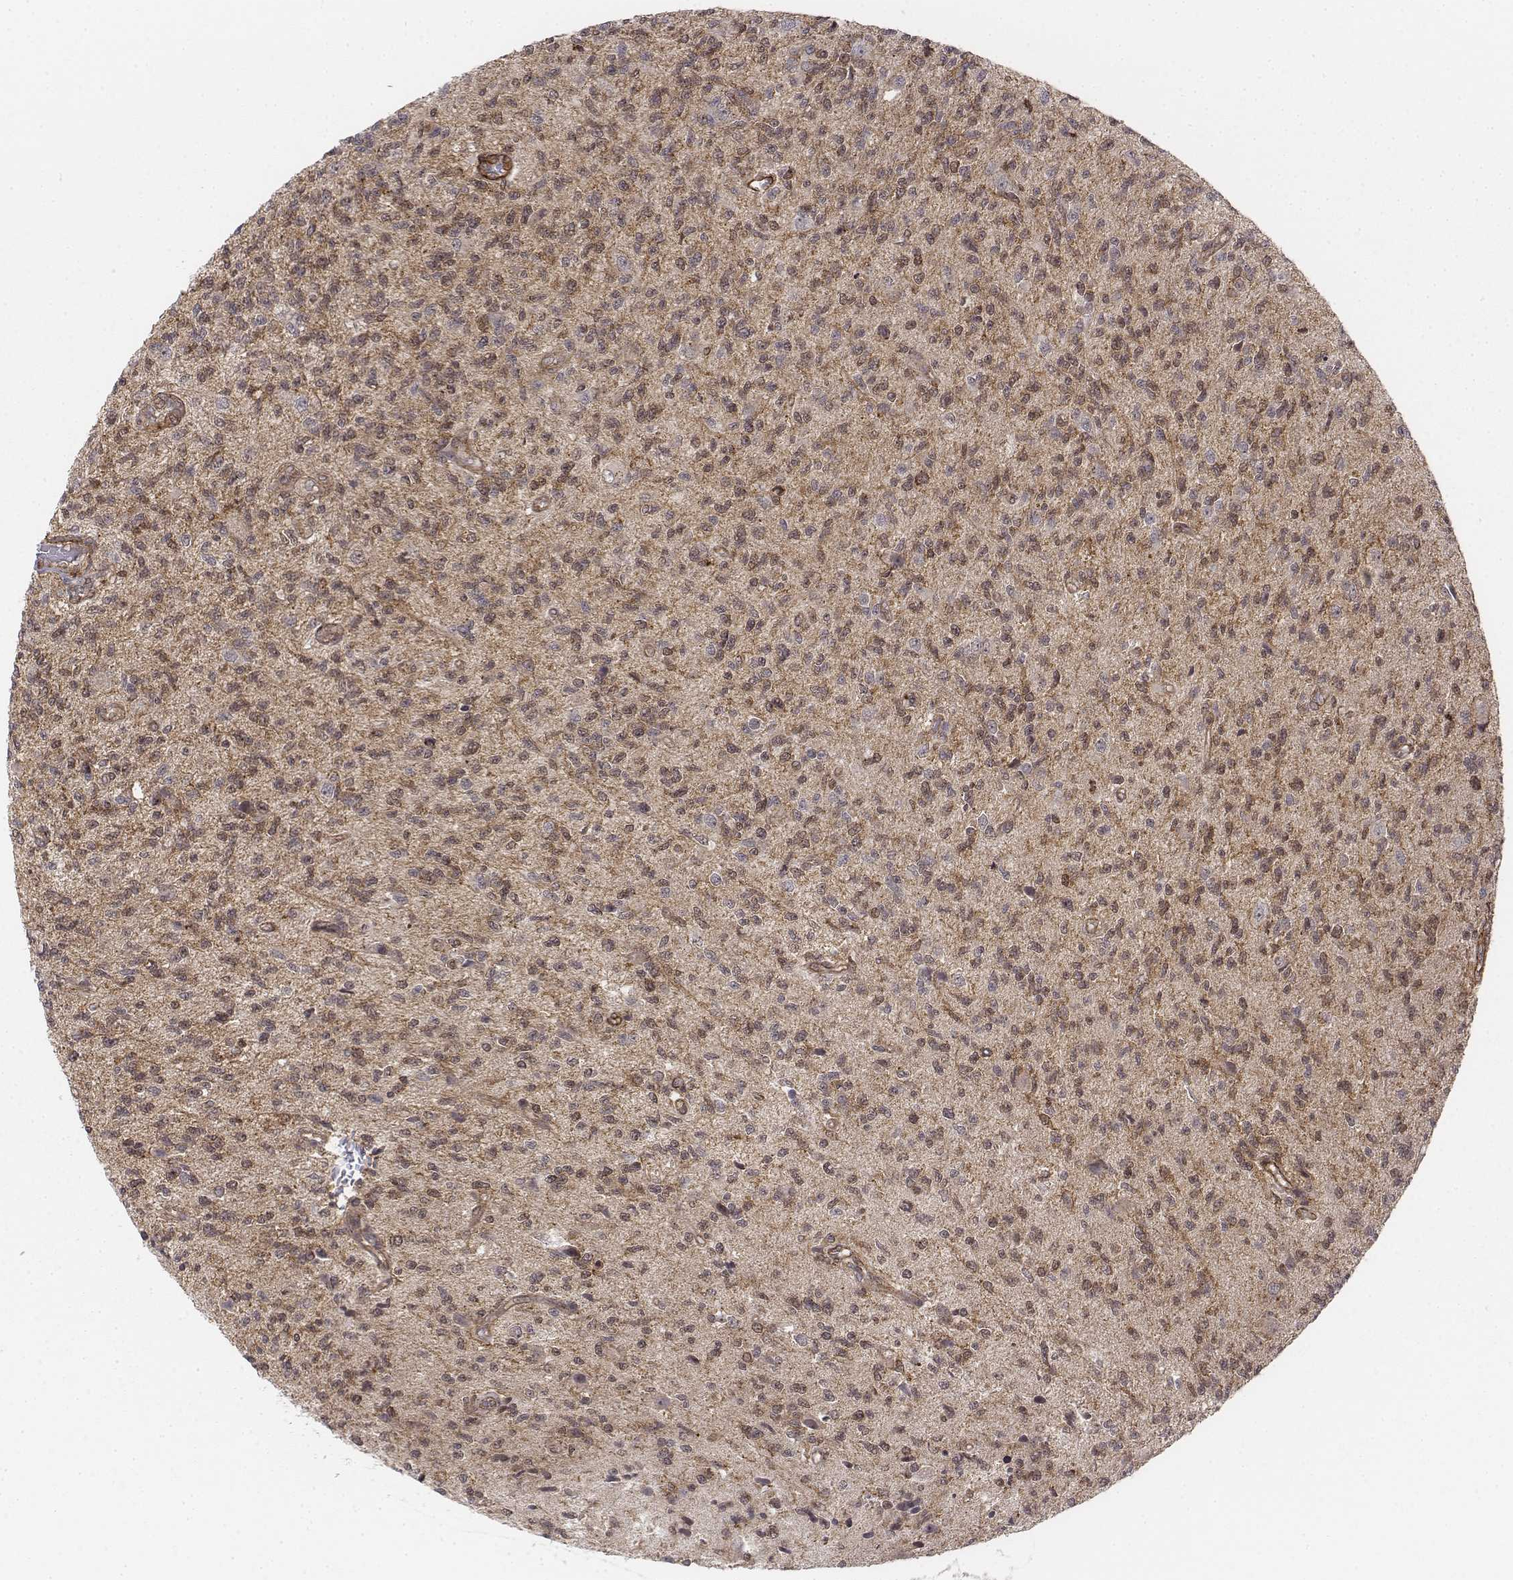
{"staining": {"intensity": "moderate", "quantity": ">75%", "location": "cytoplasmic/membranous,nuclear"}, "tissue": "glioma", "cell_type": "Tumor cells", "image_type": "cancer", "snomed": [{"axis": "morphology", "description": "Glioma, malignant, High grade"}, {"axis": "topography", "description": "Brain"}], "caption": "Brown immunohistochemical staining in malignant glioma (high-grade) displays moderate cytoplasmic/membranous and nuclear expression in about >75% of tumor cells. The staining was performed using DAB (3,3'-diaminobenzidine), with brown indicating positive protein expression. Nuclei are stained blue with hematoxylin.", "gene": "ZFYVE19", "patient": {"sex": "male", "age": 56}}